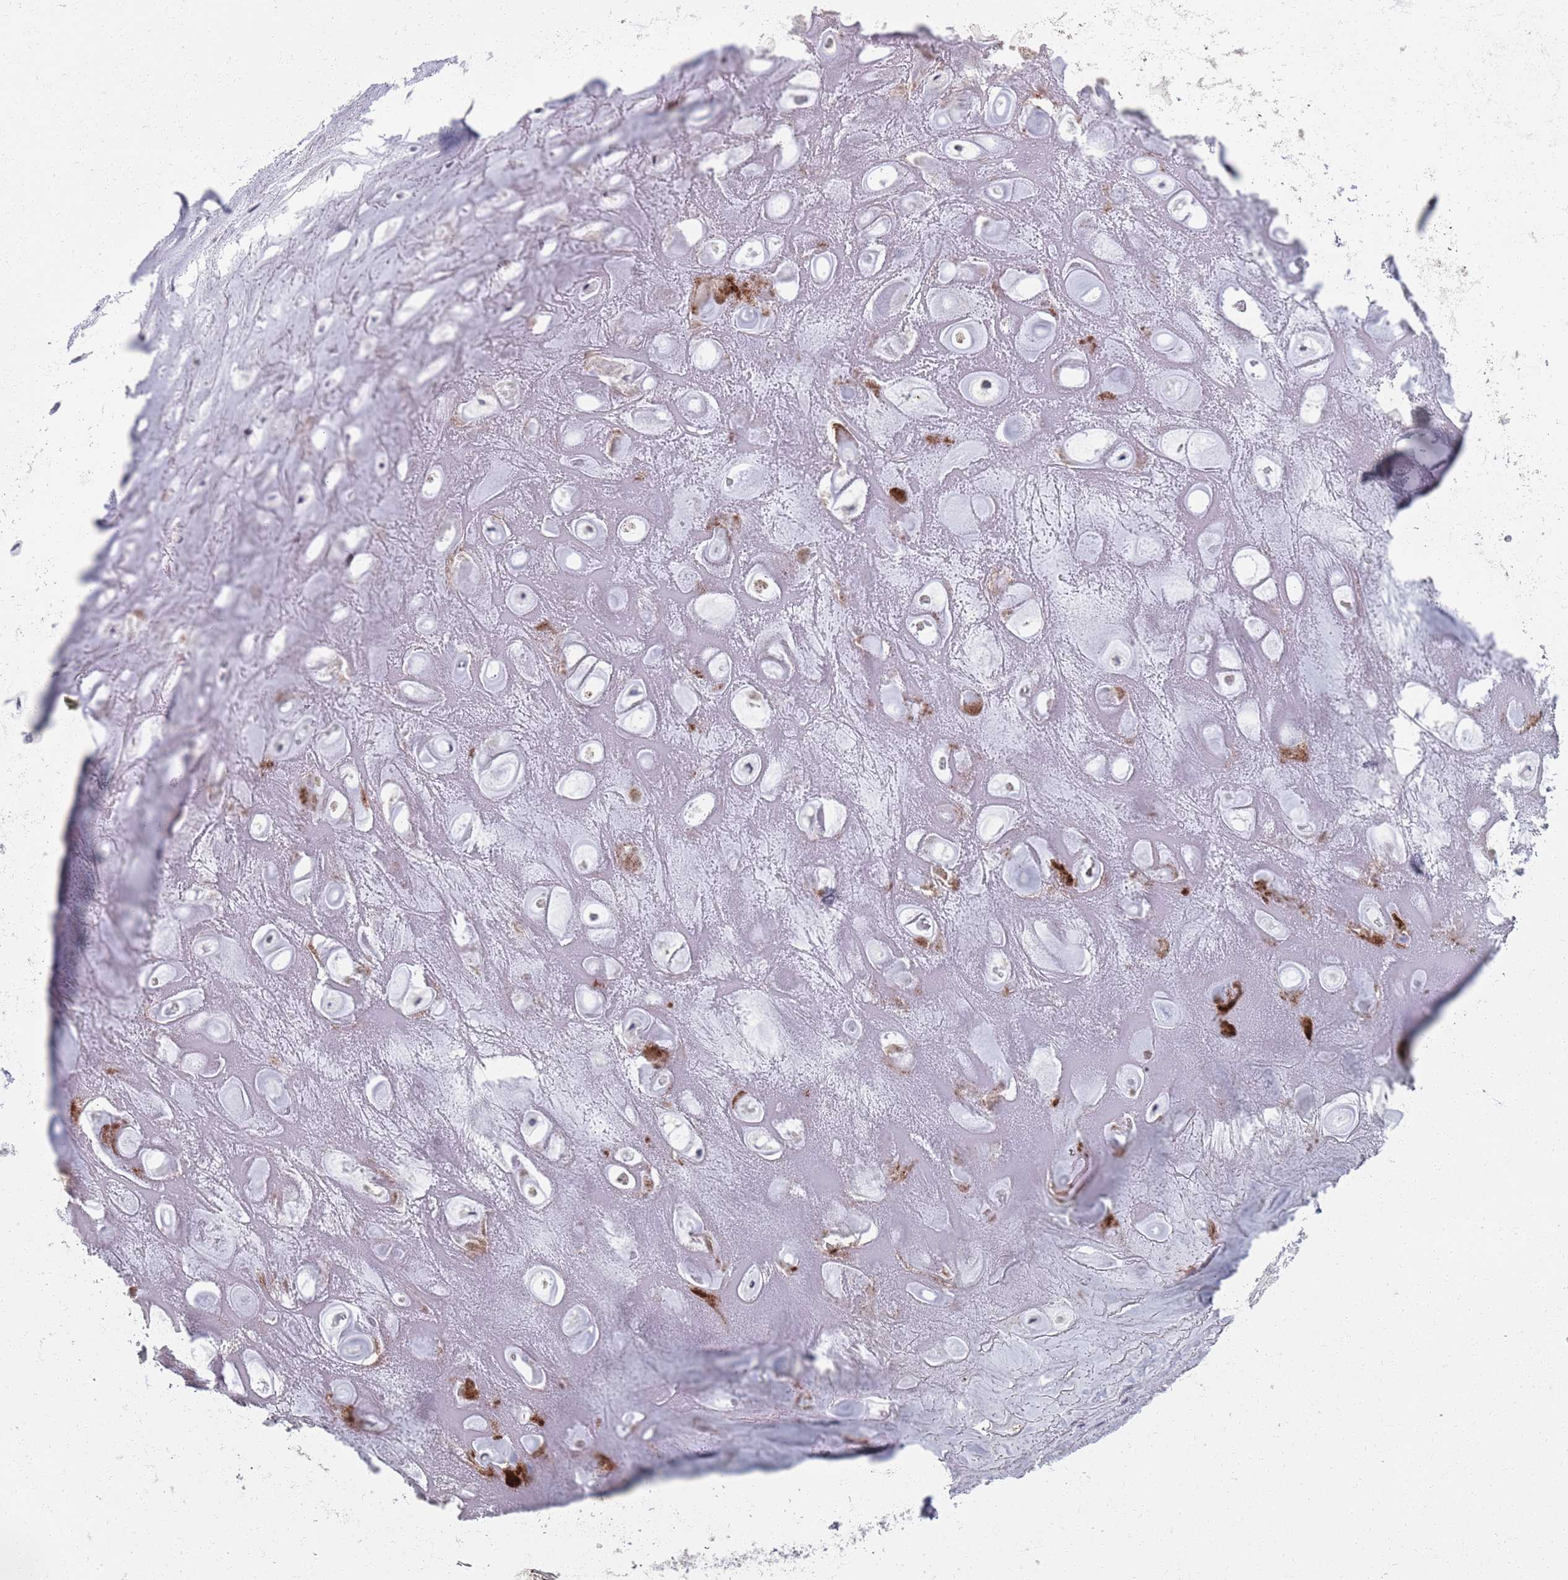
{"staining": {"intensity": "negative", "quantity": "none", "location": "none"}, "tissue": "adipose tissue", "cell_type": "Adipocytes", "image_type": "normal", "snomed": [{"axis": "morphology", "description": "Normal tissue, NOS"}, {"axis": "topography", "description": "Cartilage tissue"}], "caption": "A photomicrograph of adipose tissue stained for a protein shows no brown staining in adipocytes. Nuclei are stained in blue.", "gene": "SAMD1", "patient": {"sex": "male", "age": 81}}